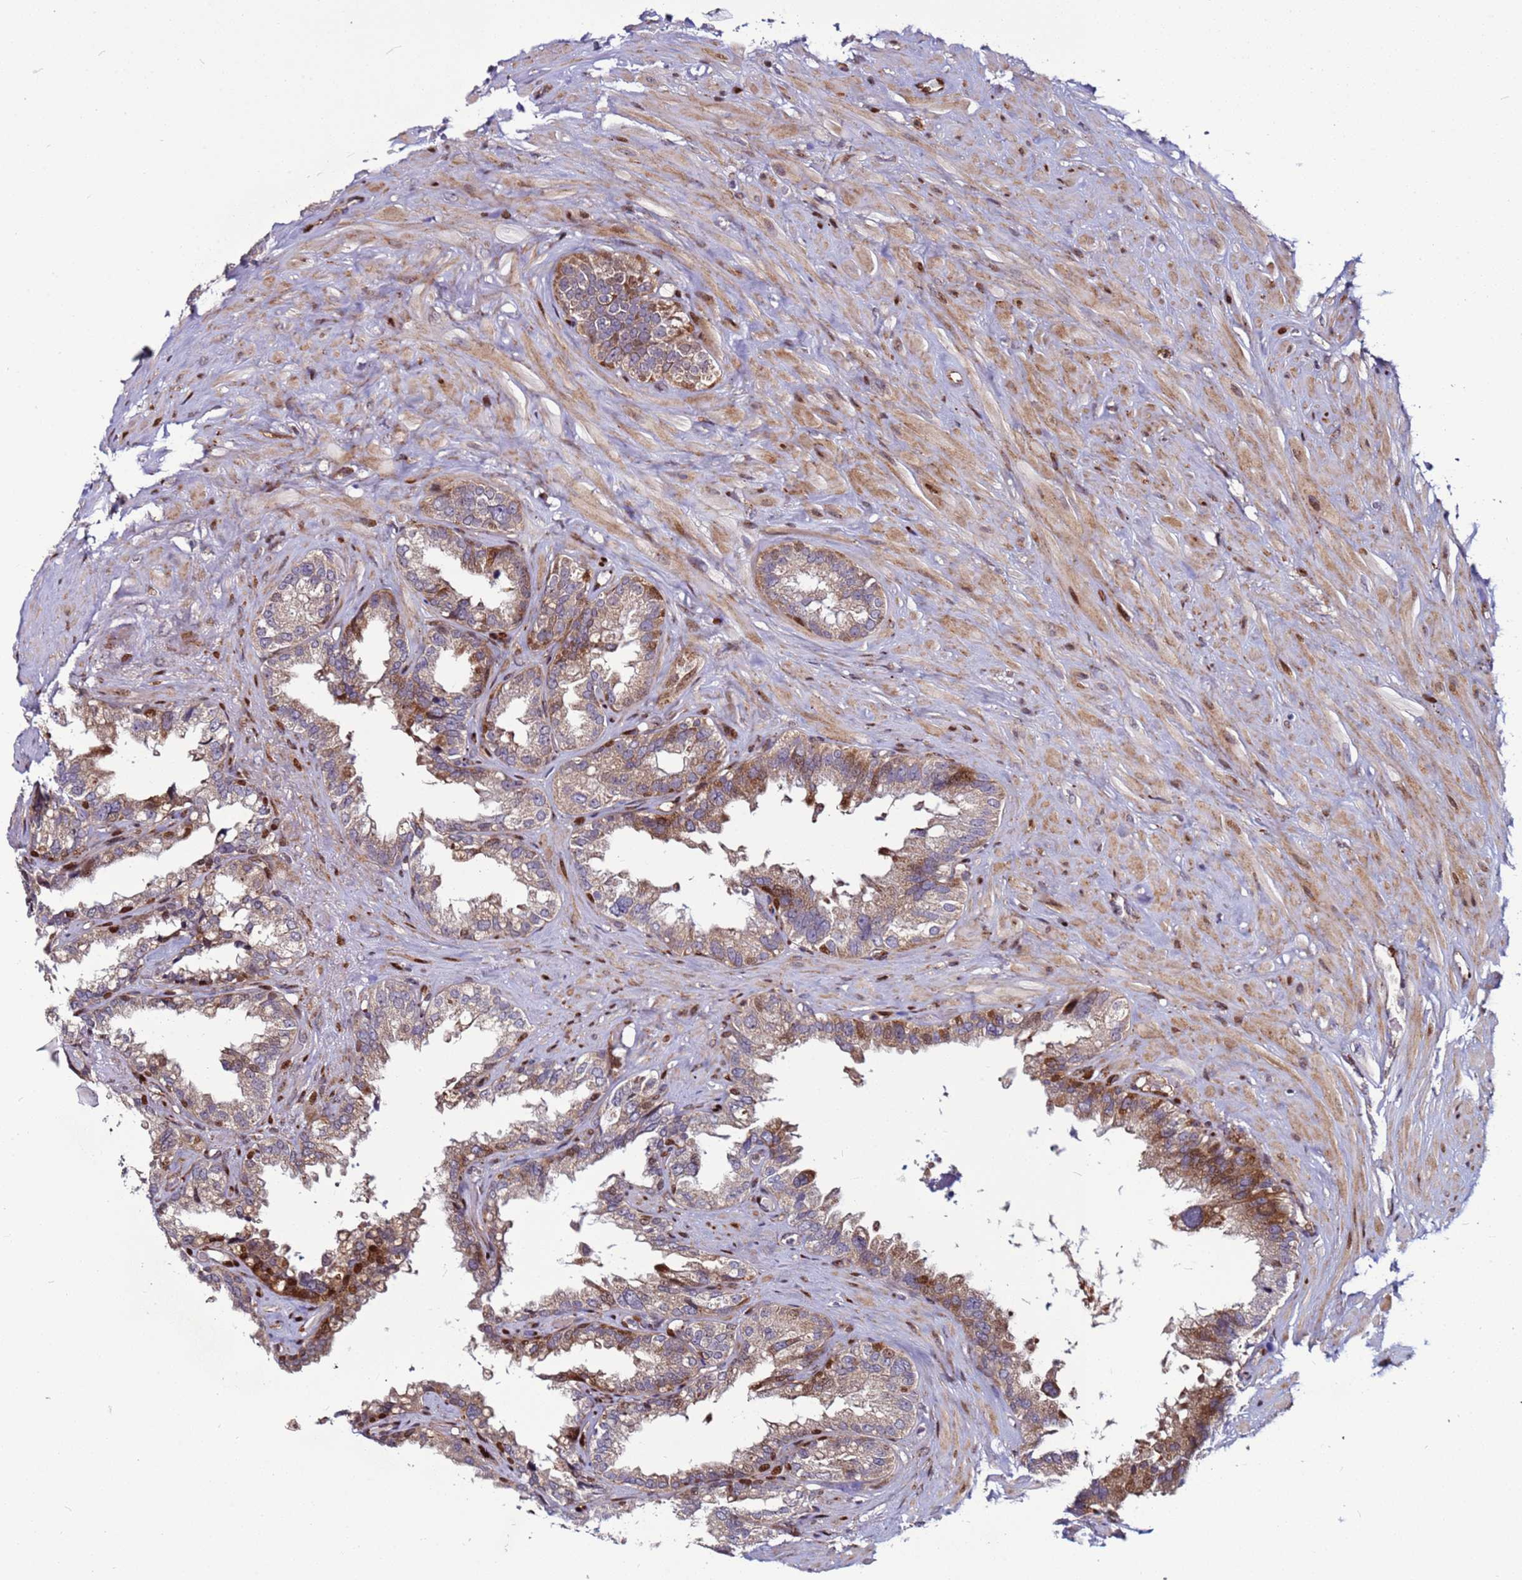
{"staining": {"intensity": "moderate", "quantity": ">75%", "location": "cytoplasmic/membranous"}, "tissue": "seminal vesicle", "cell_type": "Glandular cells", "image_type": "normal", "snomed": [{"axis": "morphology", "description": "Normal tissue, NOS"}, {"axis": "topography", "description": "Seminal veicle"}], "caption": "Moderate cytoplasmic/membranous protein staining is present in approximately >75% of glandular cells in seminal vesicle.", "gene": "WBP11", "patient": {"sex": "male", "age": 80}}